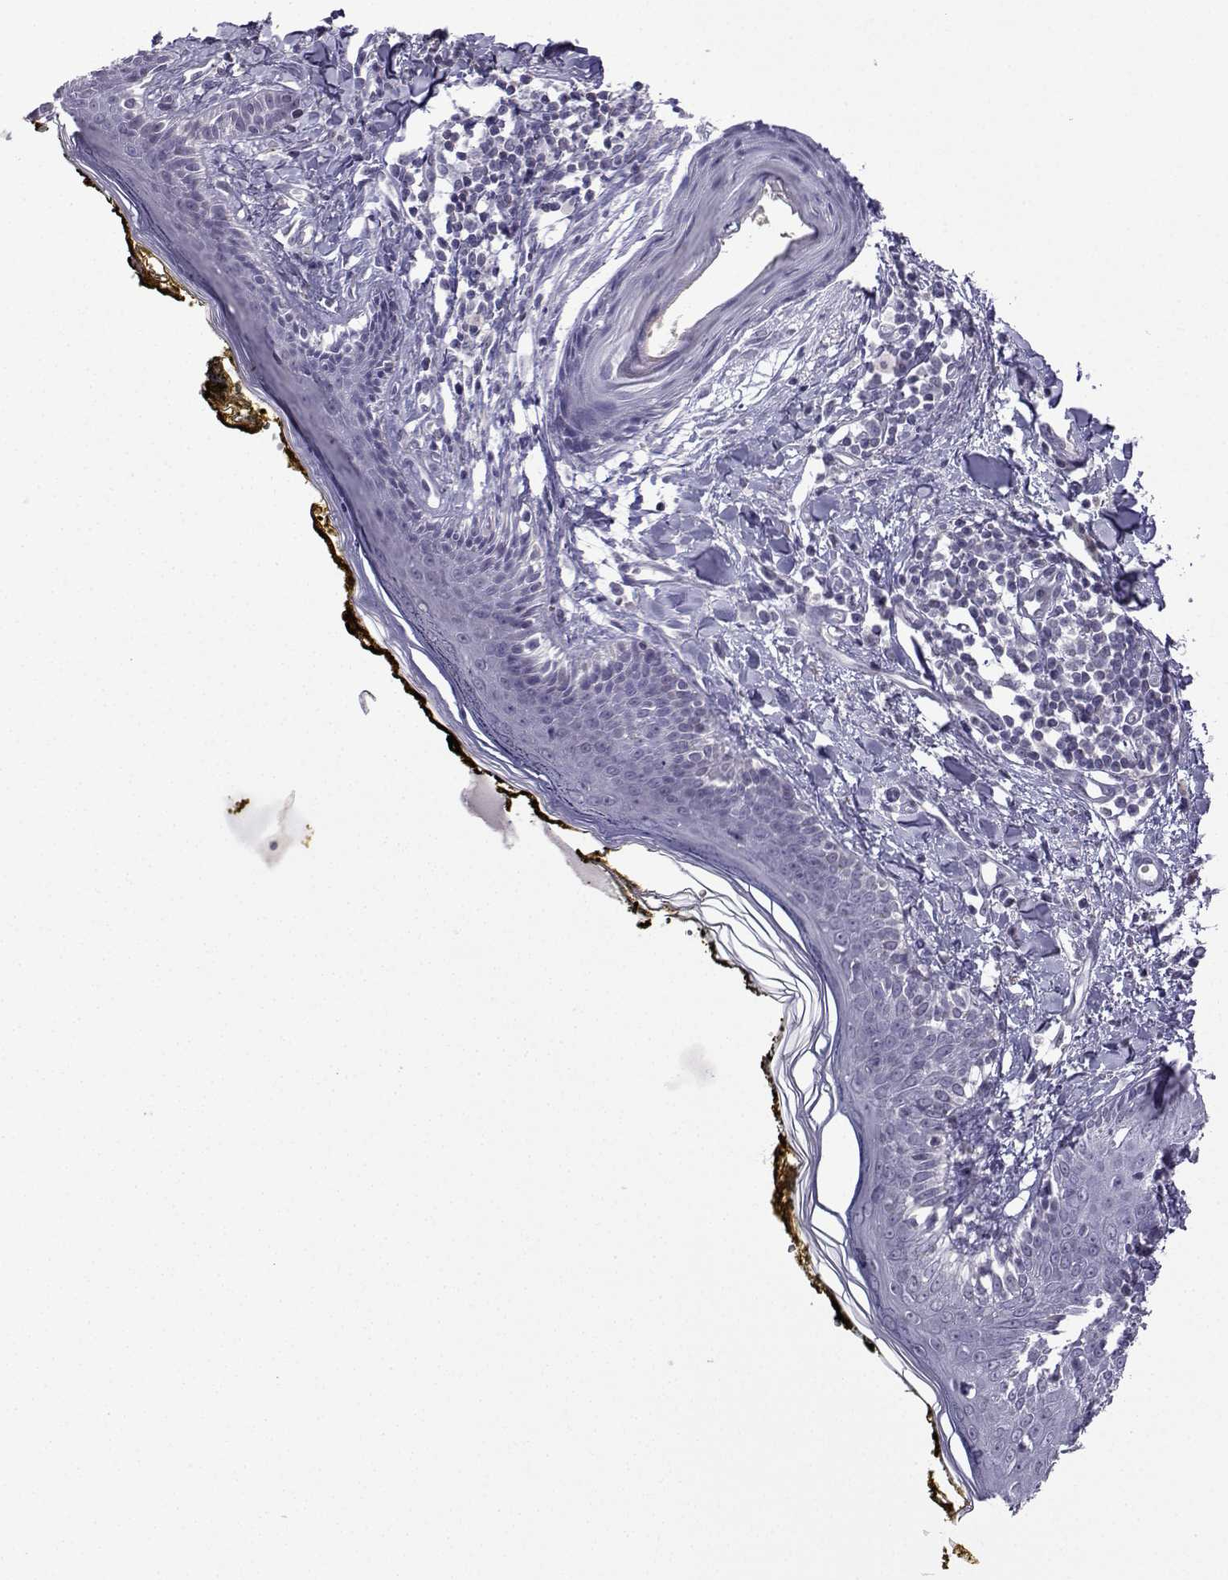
{"staining": {"intensity": "negative", "quantity": "none", "location": "none"}, "tissue": "skin", "cell_type": "Fibroblasts", "image_type": "normal", "snomed": [{"axis": "morphology", "description": "Normal tissue, NOS"}, {"axis": "topography", "description": "Skin"}], "caption": "DAB (3,3'-diaminobenzidine) immunohistochemical staining of normal skin exhibits no significant staining in fibroblasts. The staining was performed using DAB (3,3'-diaminobenzidine) to visualize the protein expression in brown, while the nuclei were stained in blue with hematoxylin (Magnification: 20x).", "gene": "CFAP70", "patient": {"sex": "male", "age": 76}}